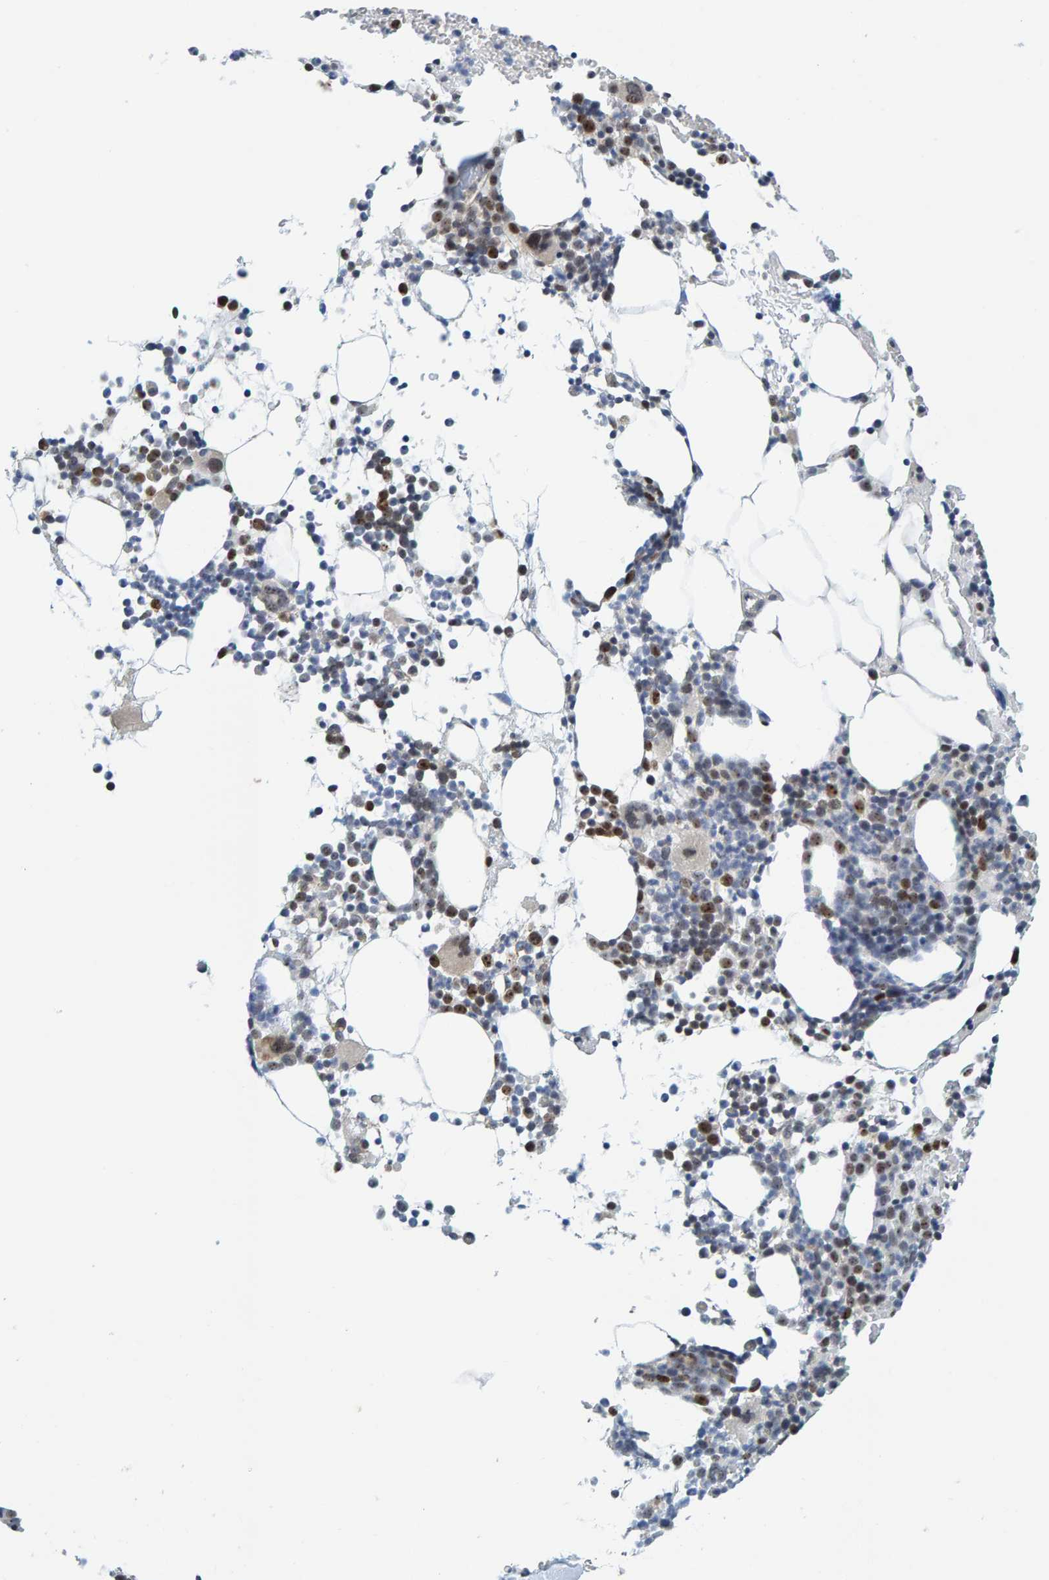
{"staining": {"intensity": "strong", "quantity": "<25%", "location": "nuclear"}, "tissue": "bone marrow", "cell_type": "Hematopoietic cells", "image_type": "normal", "snomed": [{"axis": "morphology", "description": "Normal tissue, NOS"}, {"axis": "morphology", "description": "Inflammation, NOS"}, {"axis": "topography", "description": "Bone marrow"}], "caption": "Immunohistochemistry (IHC) (DAB (3,3'-diaminobenzidine)) staining of benign human bone marrow demonstrates strong nuclear protein expression in about <25% of hematopoietic cells.", "gene": "POLR1E", "patient": {"sex": "male", "age": 78}}